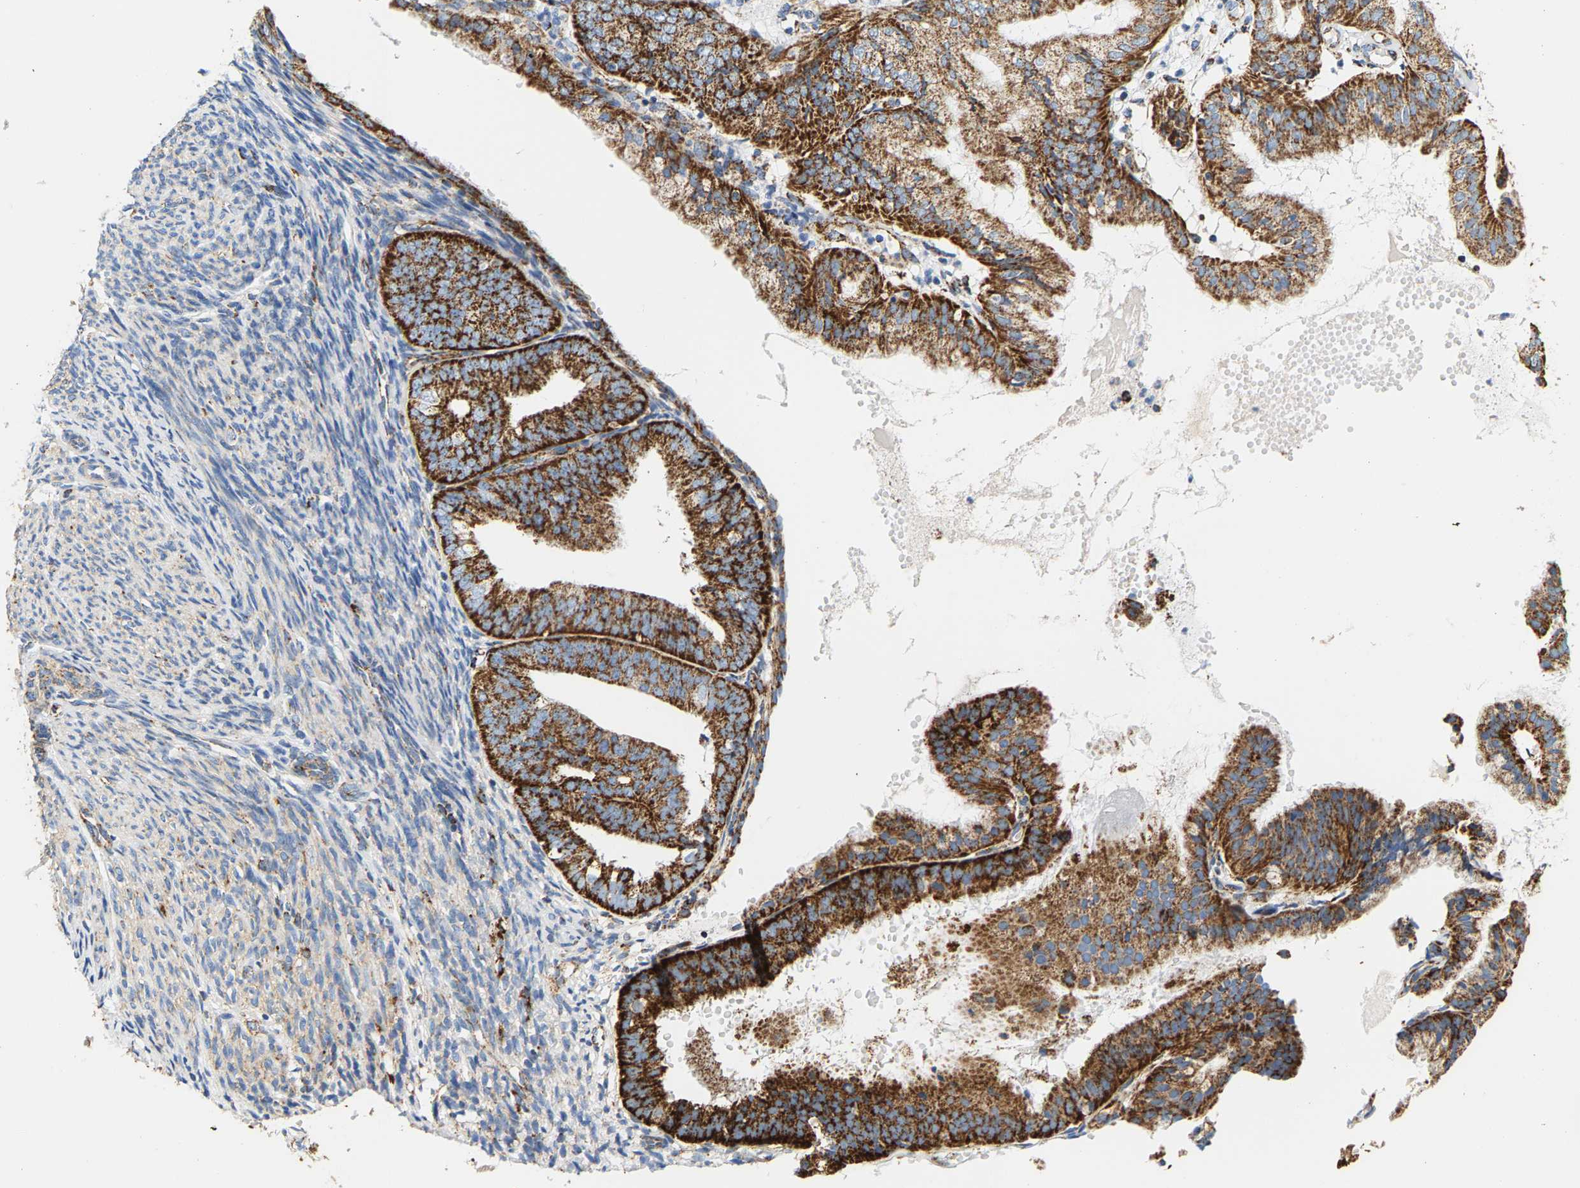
{"staining": {"intensity": "strong", "quantity": ">75%", "location": "cytoplasmic/membranous"}, "tissue": "endometrial cancer", "cell_type": "Tumor cells", "image_type": "cancer", "snomed": [{"axis": "morphology", "description": "Adenocarcinoma, NOS"}, {"axis": "topography", "description": "Endometrium"}], "caption": "This is a micrograph of IHC staining of endometrial cancer (adenocarcinoma), which shows strong positivity in the cytoplasmic/membranous of tumor cells.", "gene": "SHMT2", "patient": {"sex": "female", "age": 63}}